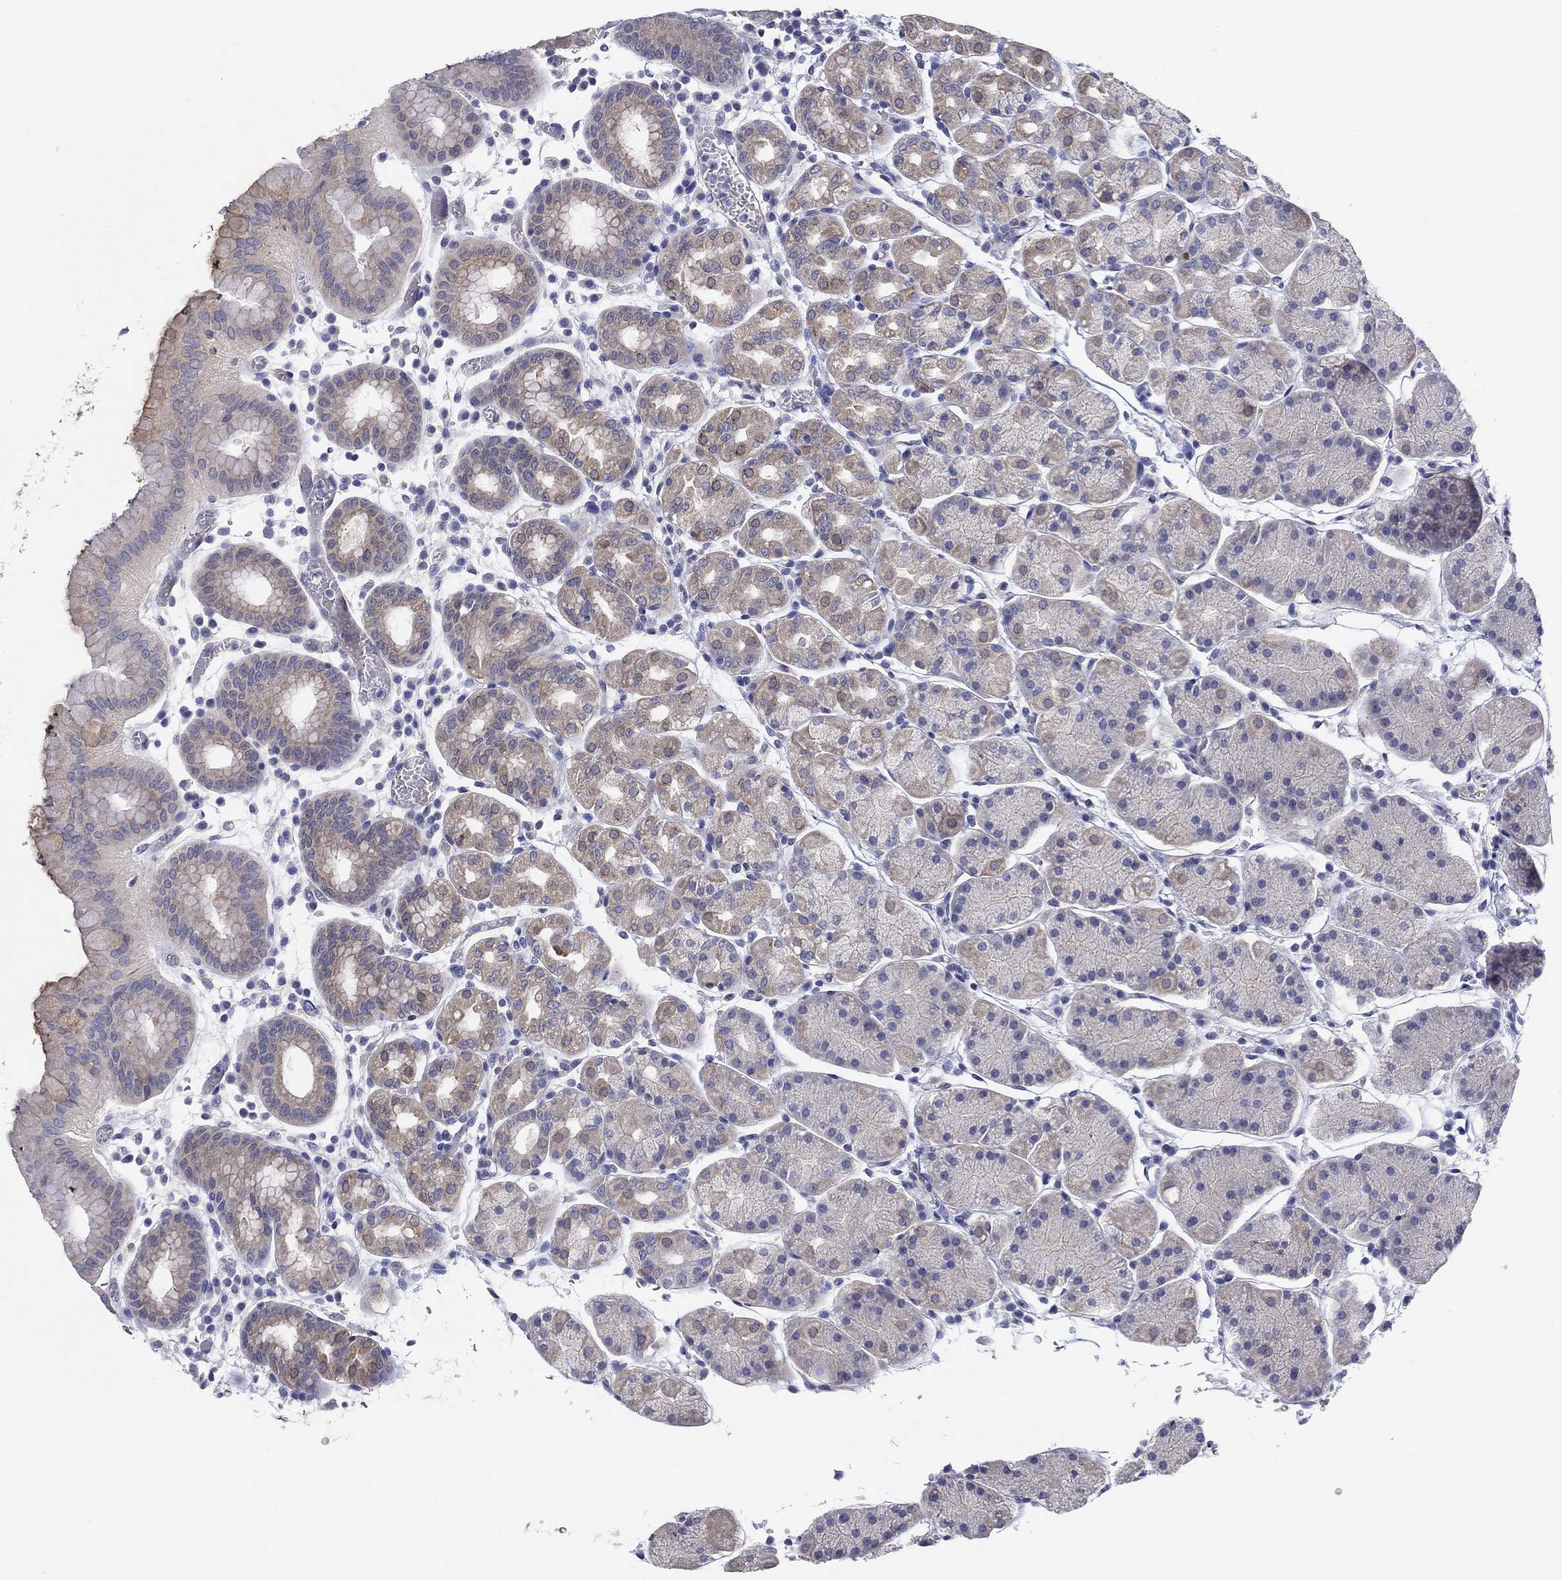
{"staining": {"intensity": "weak", "quantity": "<25%", "location": "cytoplasmic/membranous"}, "tissue": "stomach", "cell_type": "Glandular cells", "image_type": "normal", "snomed": [{"axis": "morphology", "description": "Normal tissue, NOS"}, {"axis": "topography", "description": "Stomach"}], "caption": "Immunohistochemistry photomicrograph of benign human stomach stained for a protein (brown), which demonstrates no positivity in glandular cells.", "gene": "ERMP1", "patient": {"sex": "male", "age": 54}}